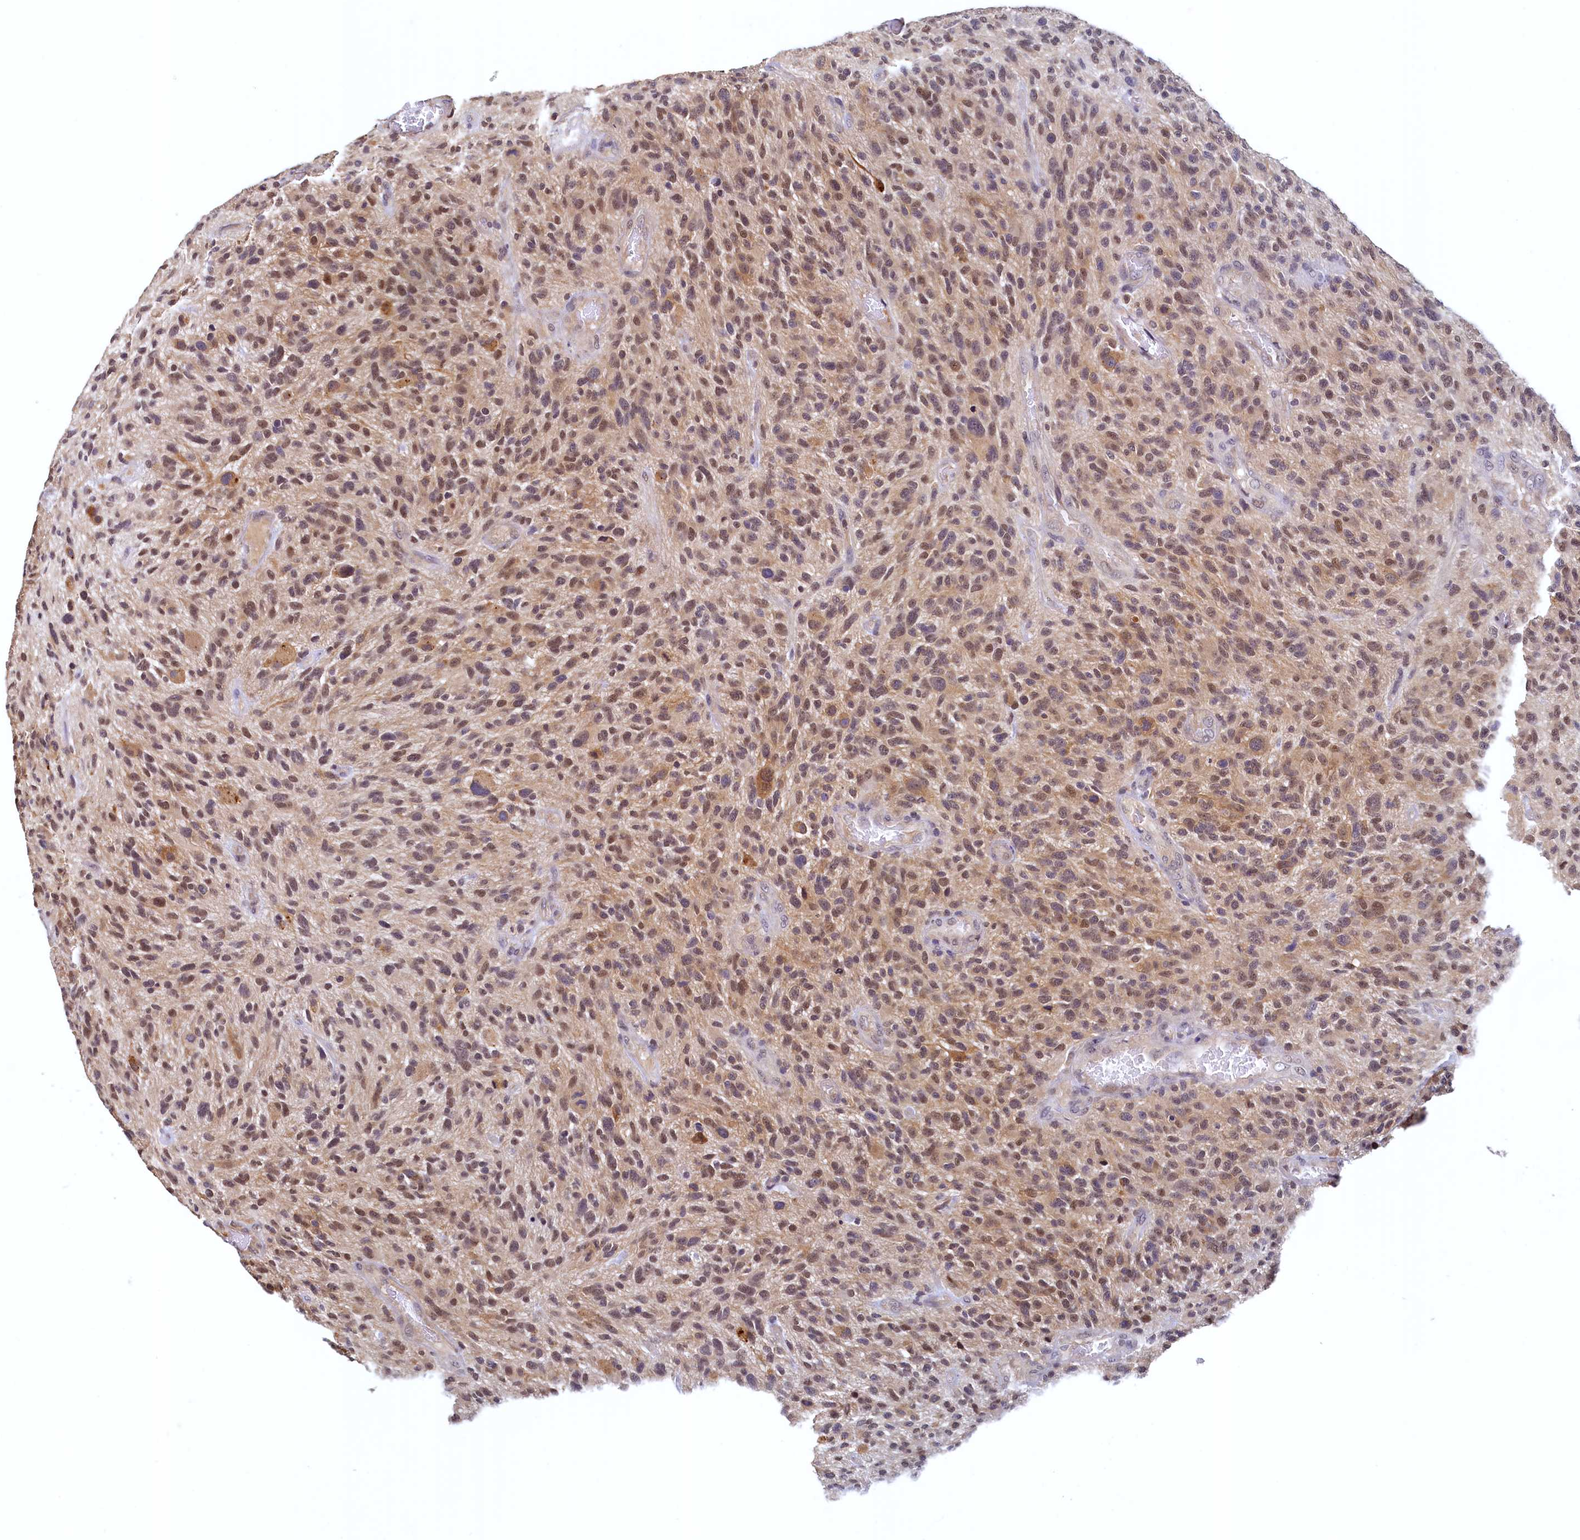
{"staining": {"intensity": "moderate", "quantity": ">75%", "location": "nuclear"}, "tissue": "glioma", "cell_type": "Tumor cells", "image_type": "cancer", "snomed": [{"axis": "morphology", "description": "Glioma, malignant, High grade"}, {"axis": "topography", "description": "Brain"}], "caption": "Moderate nuclear protein staining is identified in approximately >75% of tumor cells in glioma. (DAB (3,3'-diaminobenzidine) IHC, brown staining for protein, blue staining for nuclei).", "gene": "PAAF1", "patient": {"sex": "male", "age": 47}}